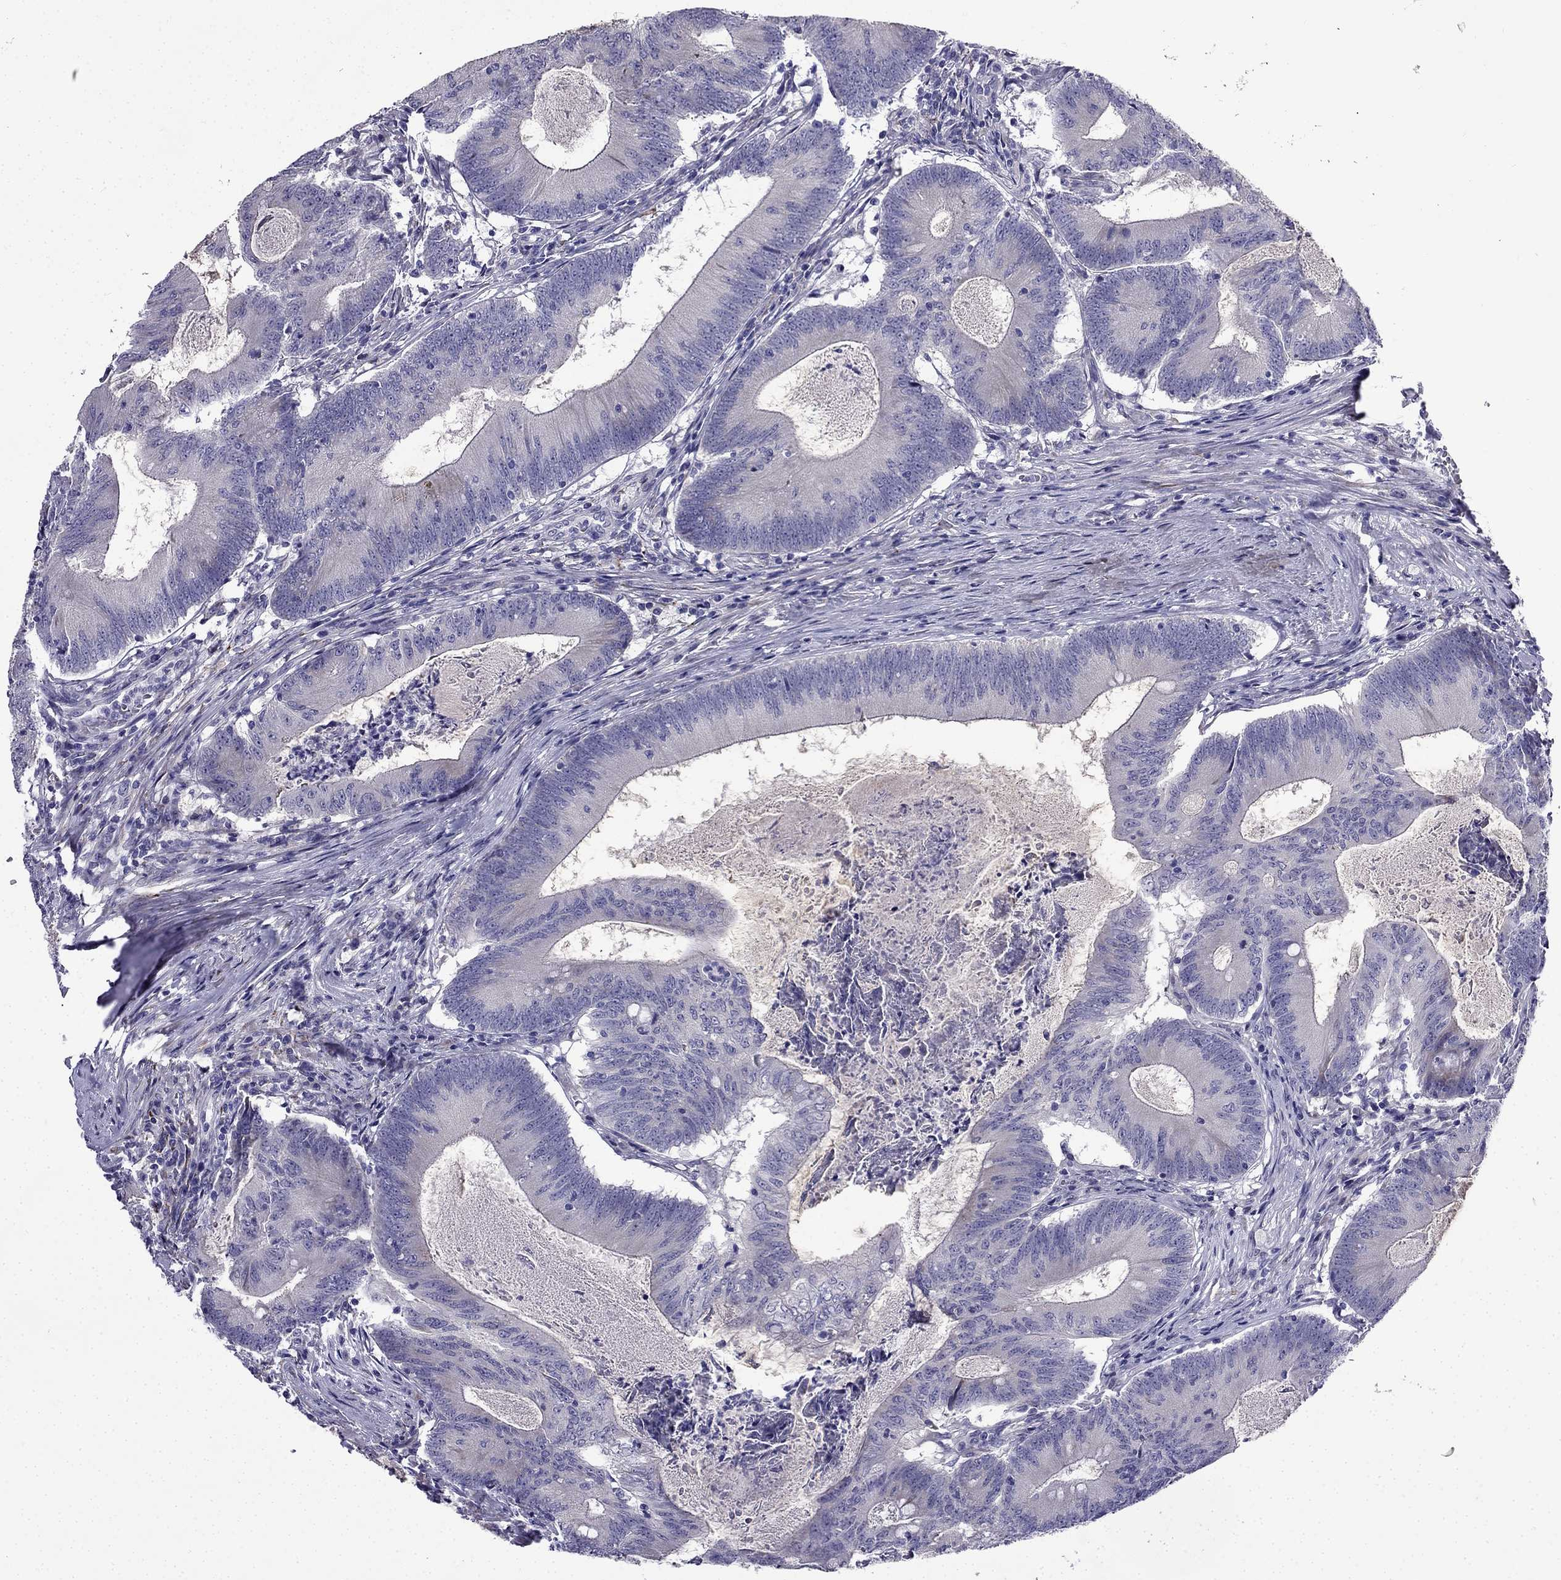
{"staining": {"intensity": "moderate", "quantity": "<25%", "location": "cytoplasmic/membranous"}, "tissue": "colorectal cancer", "cell_type": "Tumor cells", "image_type": "cancer", "snomed": [{"axis": "morphology", "description": "Adenocarcinoma, NOS"}, {"axis": "topography", "description": "Colon"}], "caption": "The image exhibits staining of colorectal adenocarcinoma, revealing moderate cytoplasmic/membranous protein expression (brown color) within tumor cells.", "gene": "PI16", "patient": {"sex": "female", "age": 70}}